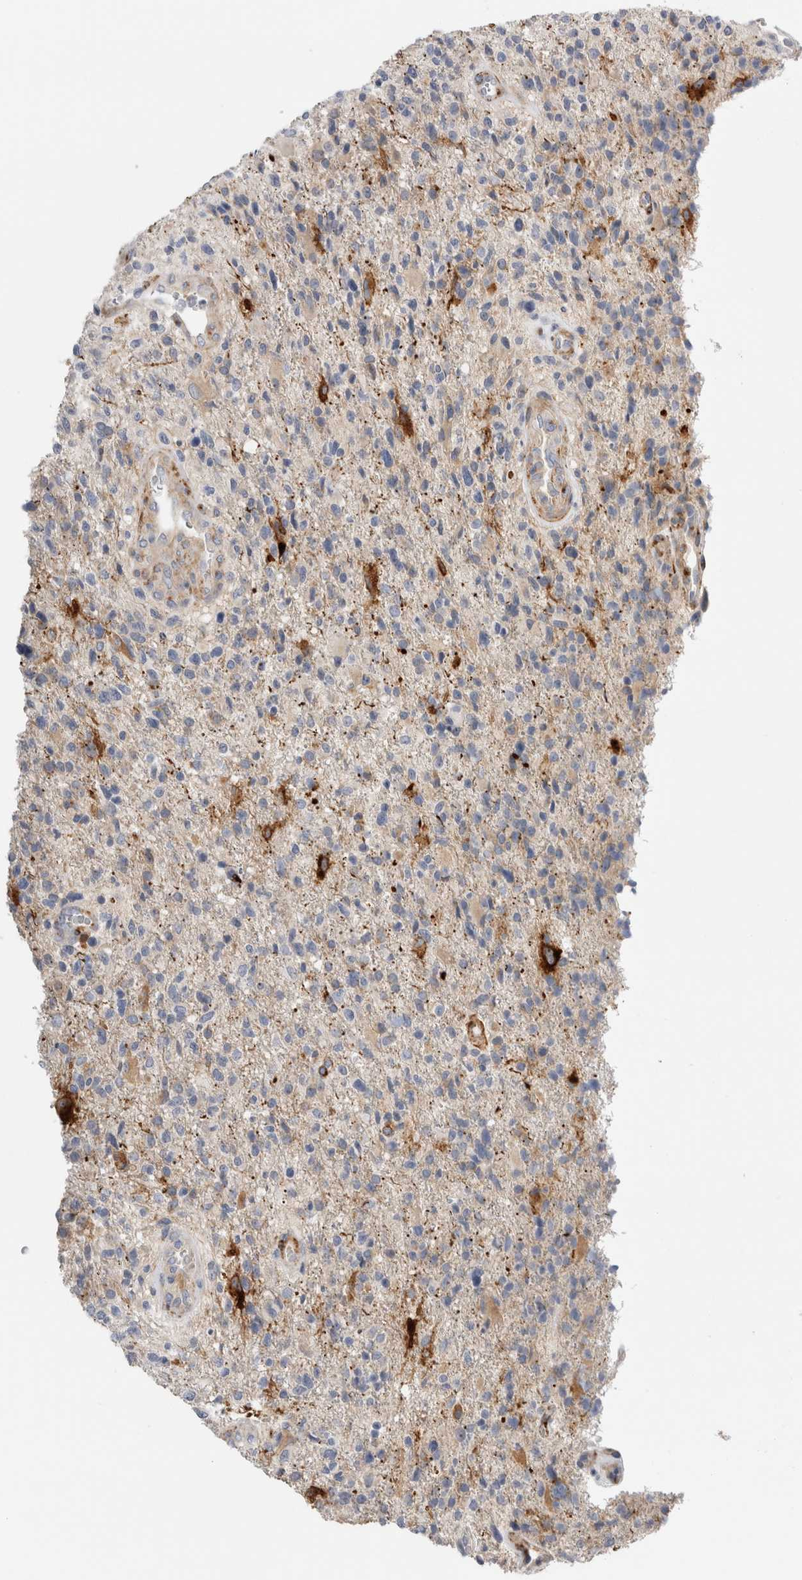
{"staining": {"intensity": "negative", "quantity": "none", "location": "none"}, "tissue": "glioma", "cell_type": "Tumor cells", "image_type": "cancer", "snomed": [{"axis": "morphology", "description": "Glioma, malignant, High grade"}, {"axis": "topography", "description": "Brain"}], "caption": "There is no significant expression in tumor cells of glioma. The staining is performed using DAB brown chromogen with nuclei counter-stained in using hematoxylin.", "gene": "SLC20A2", "patient": {"sex": "male", "age": 72}}